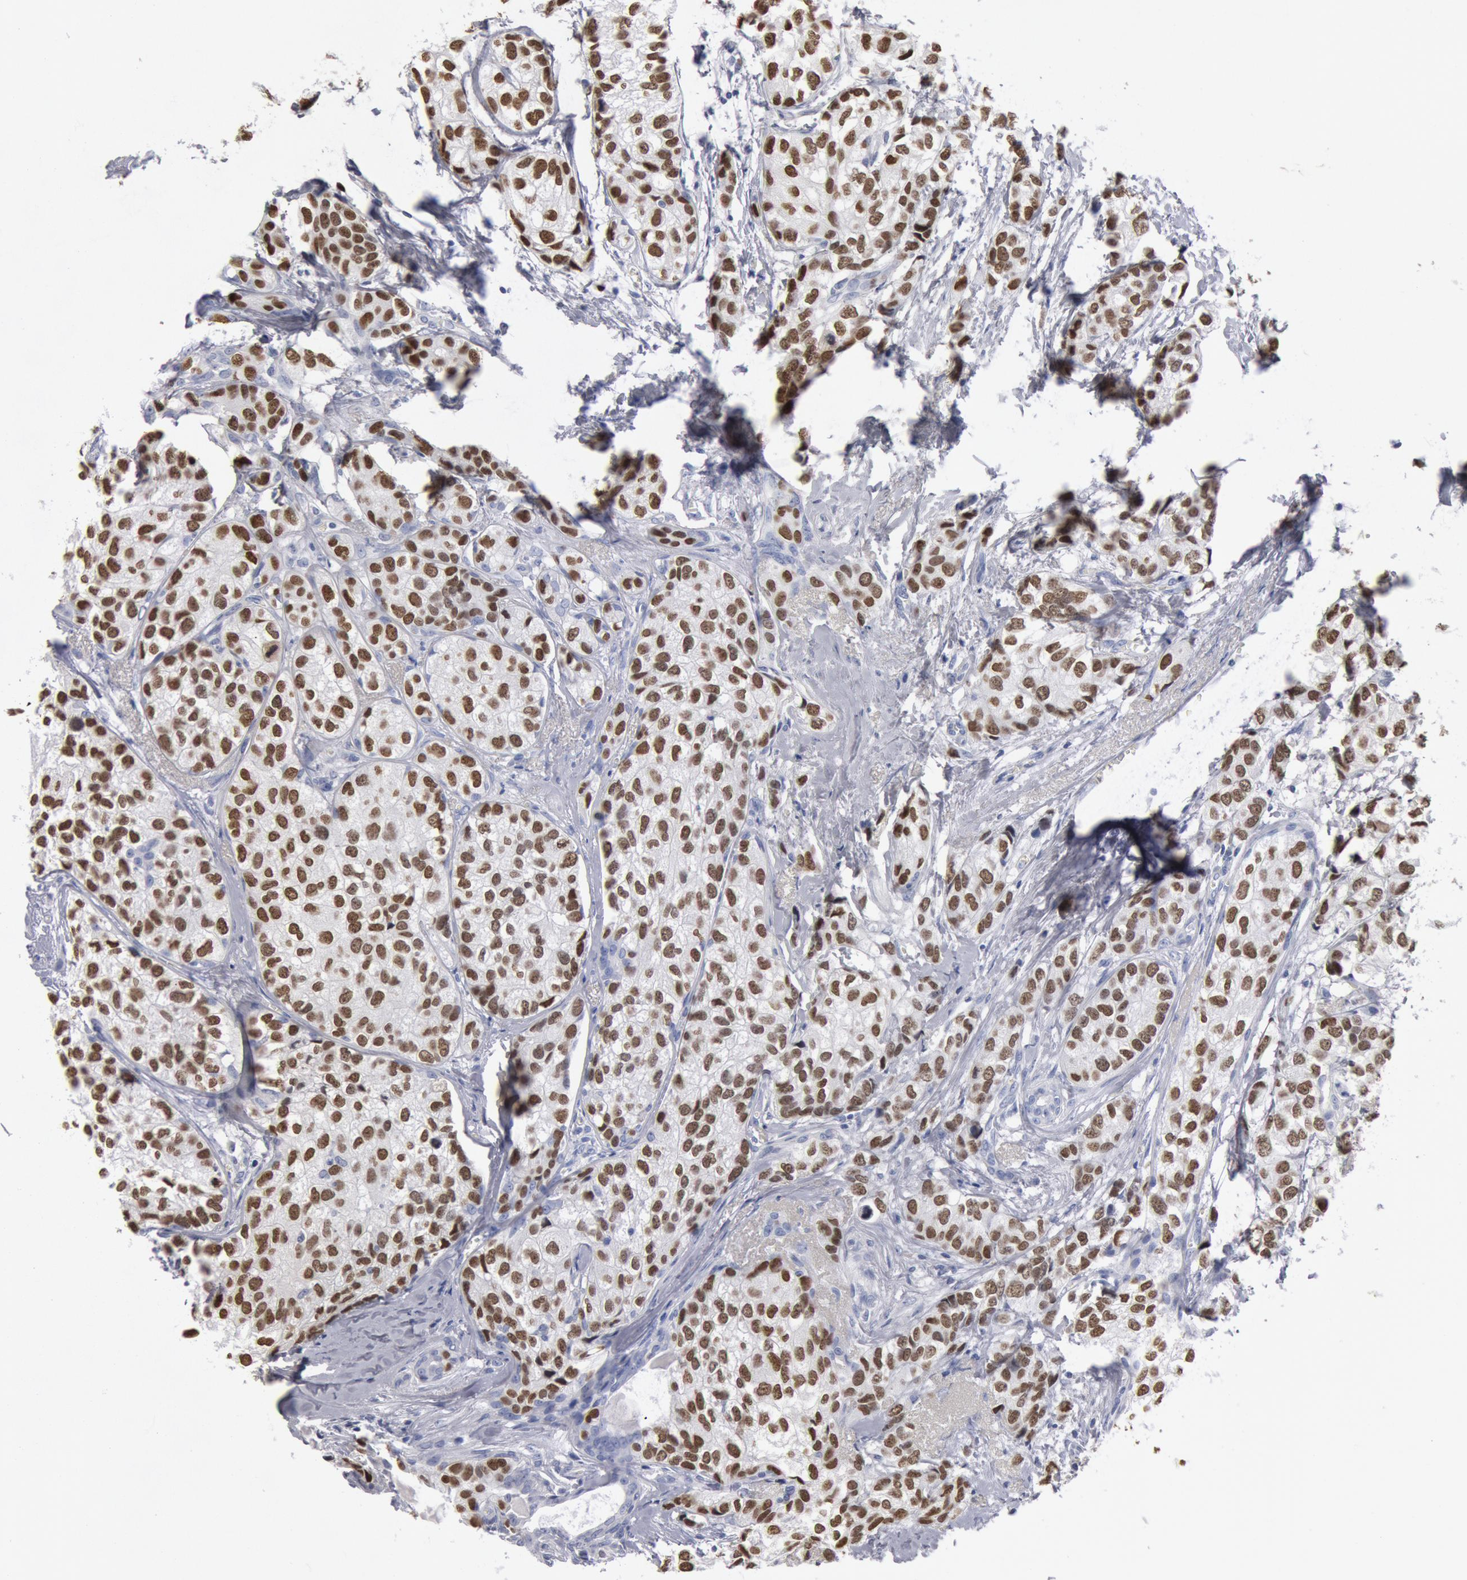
{"staining": {"intensity": "strong", "quantity": ">75%", "location": "nuclear"}, "tissue": "breast cancer", "cell_type": "Tumor cells", "image_type": "cancer", "snomed": [{"axis": "morphology", "description": "Duct carcinoma"}, {"axis": "topography", "description": "Breast"}], "caption": "Immunohistochemistry (IHC) (DAB (3,3'-diaminobenzidine)) staining of human breast cancer (intraductal carcinoma) exhibits strong nuclear protein expression in approximately >75% of tumor cells.", "gene": "FOXA2", "patient": {"sex": "female", "age": 68}}